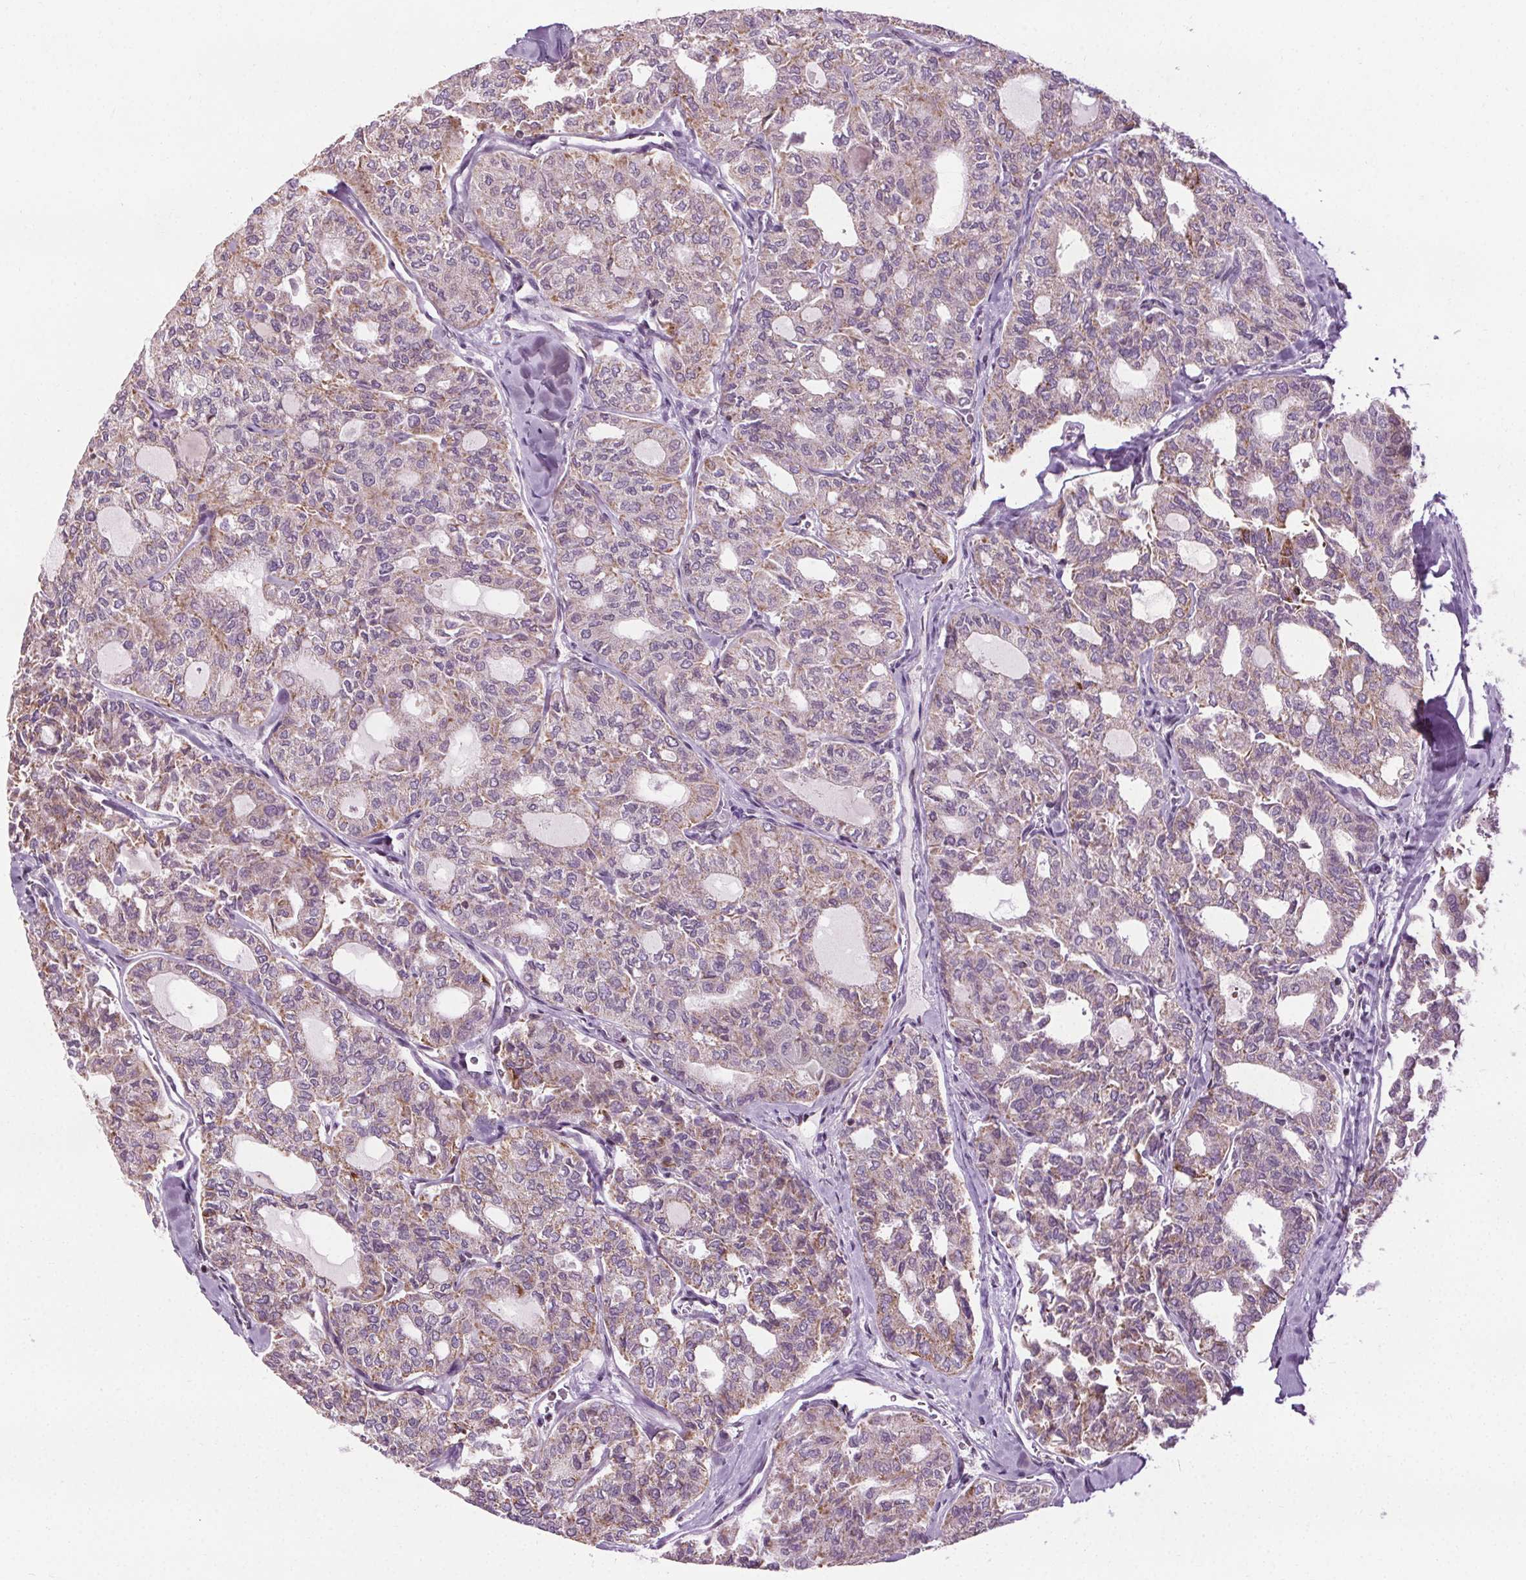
{"staining": {"intensity": "moderate", "quantity": "25%-75%", "location": "cytoplasmic/membranous"}, "tissue": "thyroid cancer", "cell_type": "Tumor cells", "image_type": "cancer", "snomed": [{"axis": "morphology", "description": "Follicular adenoma carcinoma, NOS"}, {"axis": "topography", "description": "Thyroid gland"}], "caption": "Protein expression analysis of human thyroid follicular adenoma carcinoma reveals moderate cytoplasmic/membranous expression in approximately 25%-75% of tumor cells. (DAB IHC with brightfield microscopy, high magnification).", "gene": "LFNG", "patient": {"sex": "male", "age": 75}}